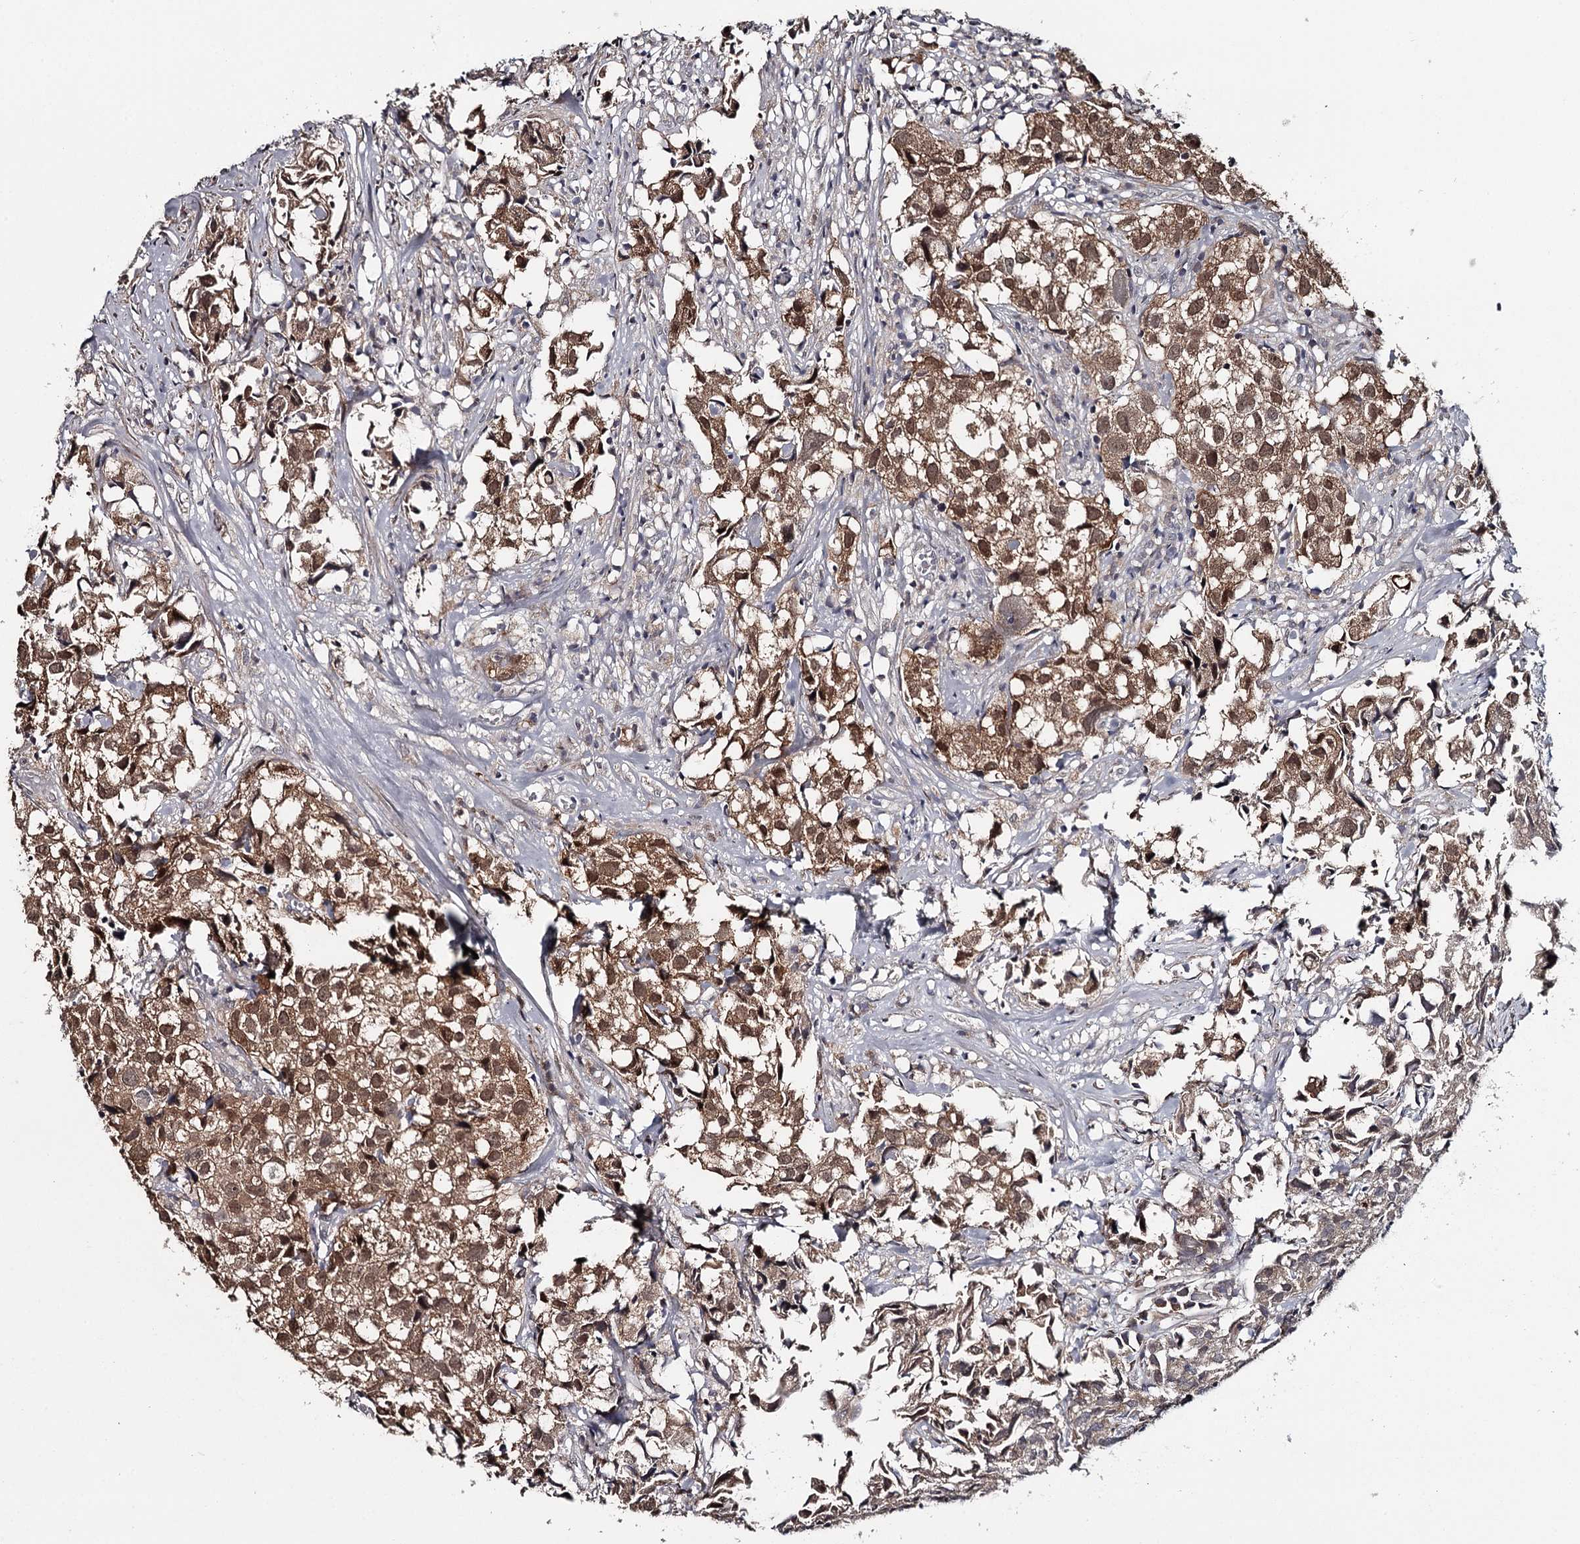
{"staining": {"intensity": "moderate", "quantity": ">75%", "location": "cytoplasmic/membranous,nuclear"}, "tissue": "urothelial cancer", "cell_type": "Tumor cells", "image_type": "cancer", "snomed": [{"axis": "morphology", "description": "Urothelial carcinoma, High grade"}, {"axis": "topography", "description": "Urinary bladder"}], "caption": "Tumor cells reveal medium levels of moderate cytoplasmic/membranous and nuclear expression in approximately >75% of cells in human urothelial carcinoma (high-grade).", "gene": "GTSF1", "patient": {"sex": "female", "age": 75}}